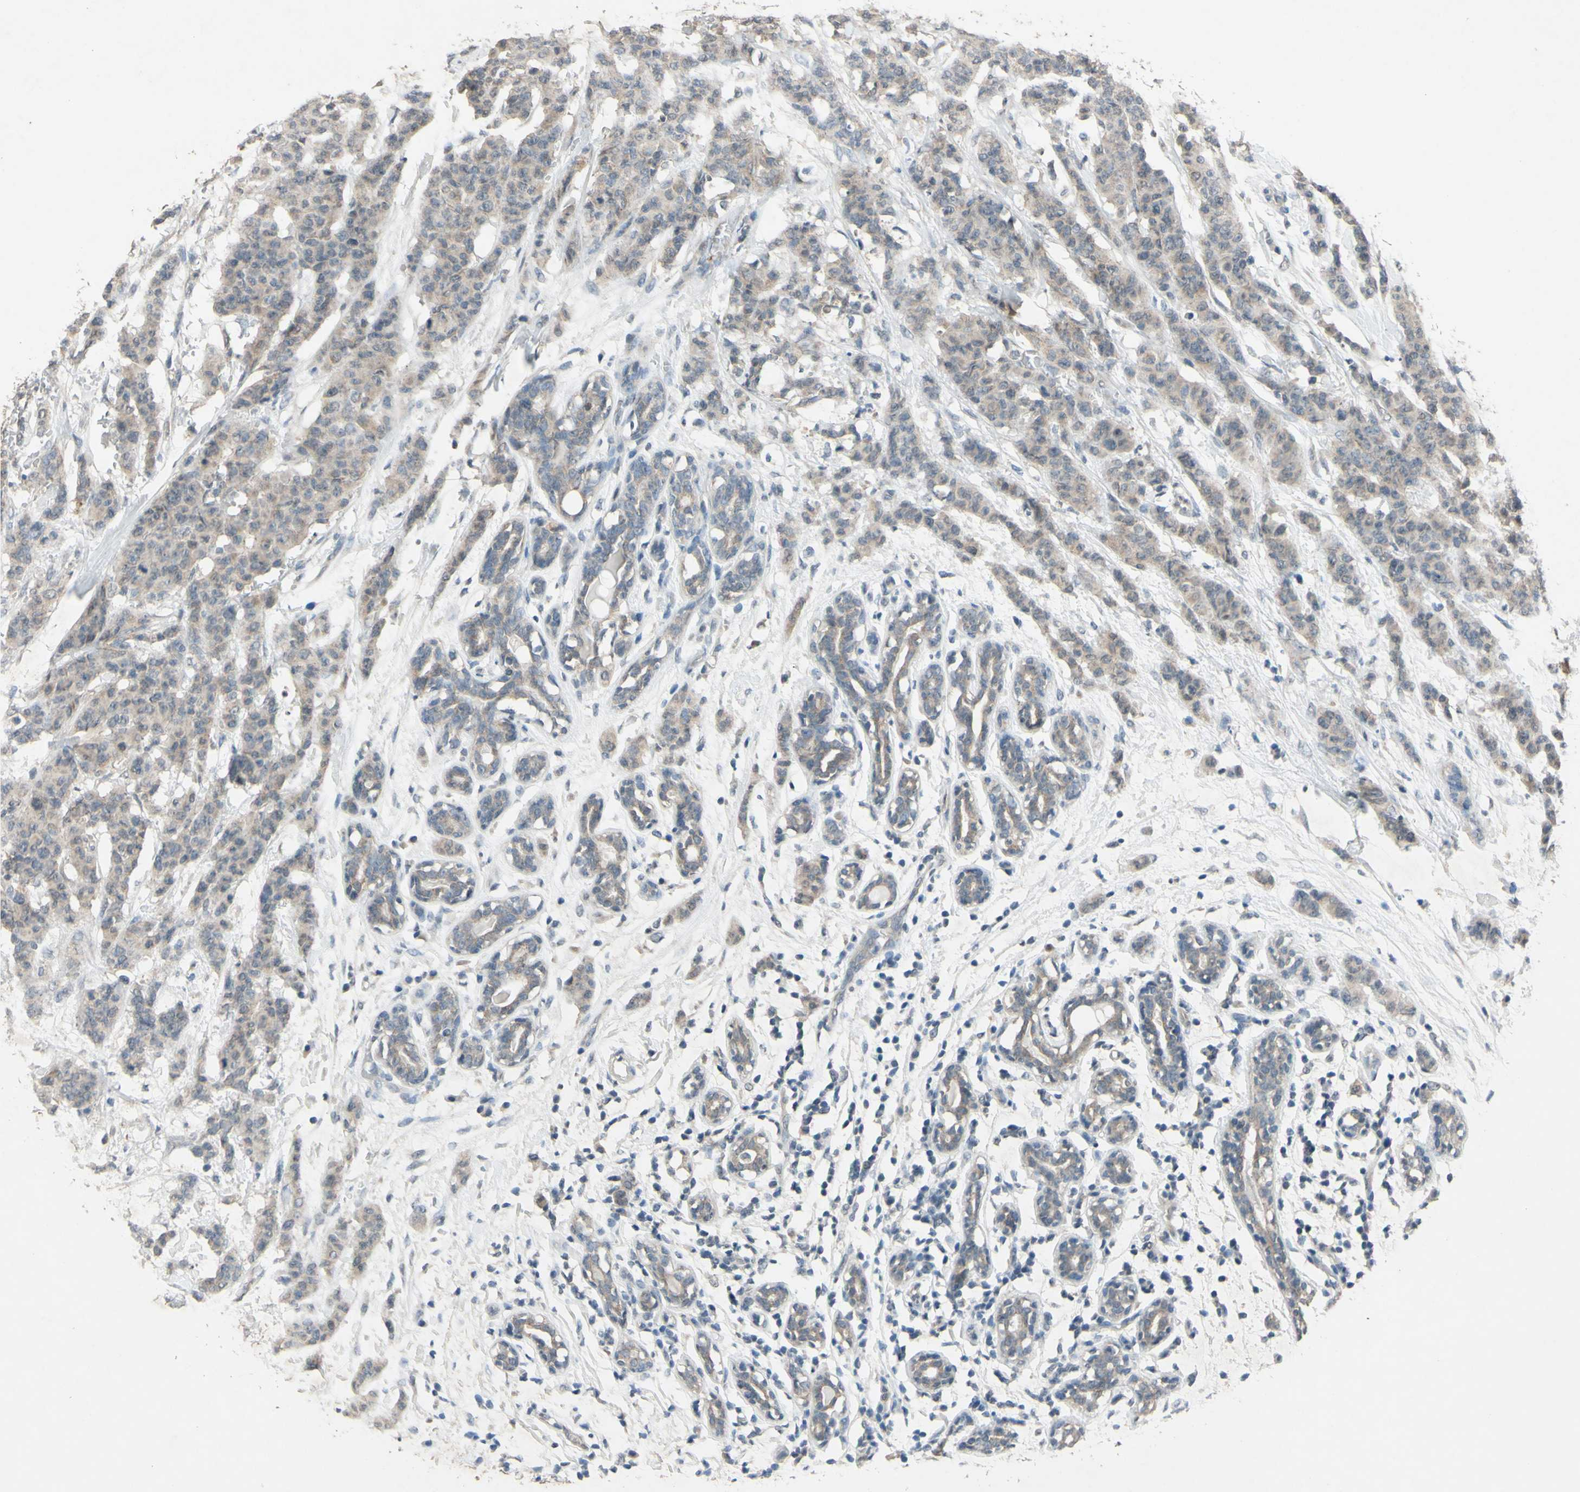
{"staining": {"intensity": "weak", "quantity": ">75%", "location": "cytoplasmic/membranous"}, "tissue": "breast cancer", "cell_type": "Tumor cells", "image_type": "cancer", "snomed": [{"axis": "morphology", "description": "Normal tissue, NOS"}, {"axis": "morphology", "description": "Duct carcinoma"}, {"axis": "topography", "description": "Breast"}], "caption": "Weak cytoplasmic/membranous protein expression is seen in about >75% of tumor cells in breast invasive ductal carcinoma.", "gene": "CDCP1", "patient": {"sex": "female", "age": 40}}